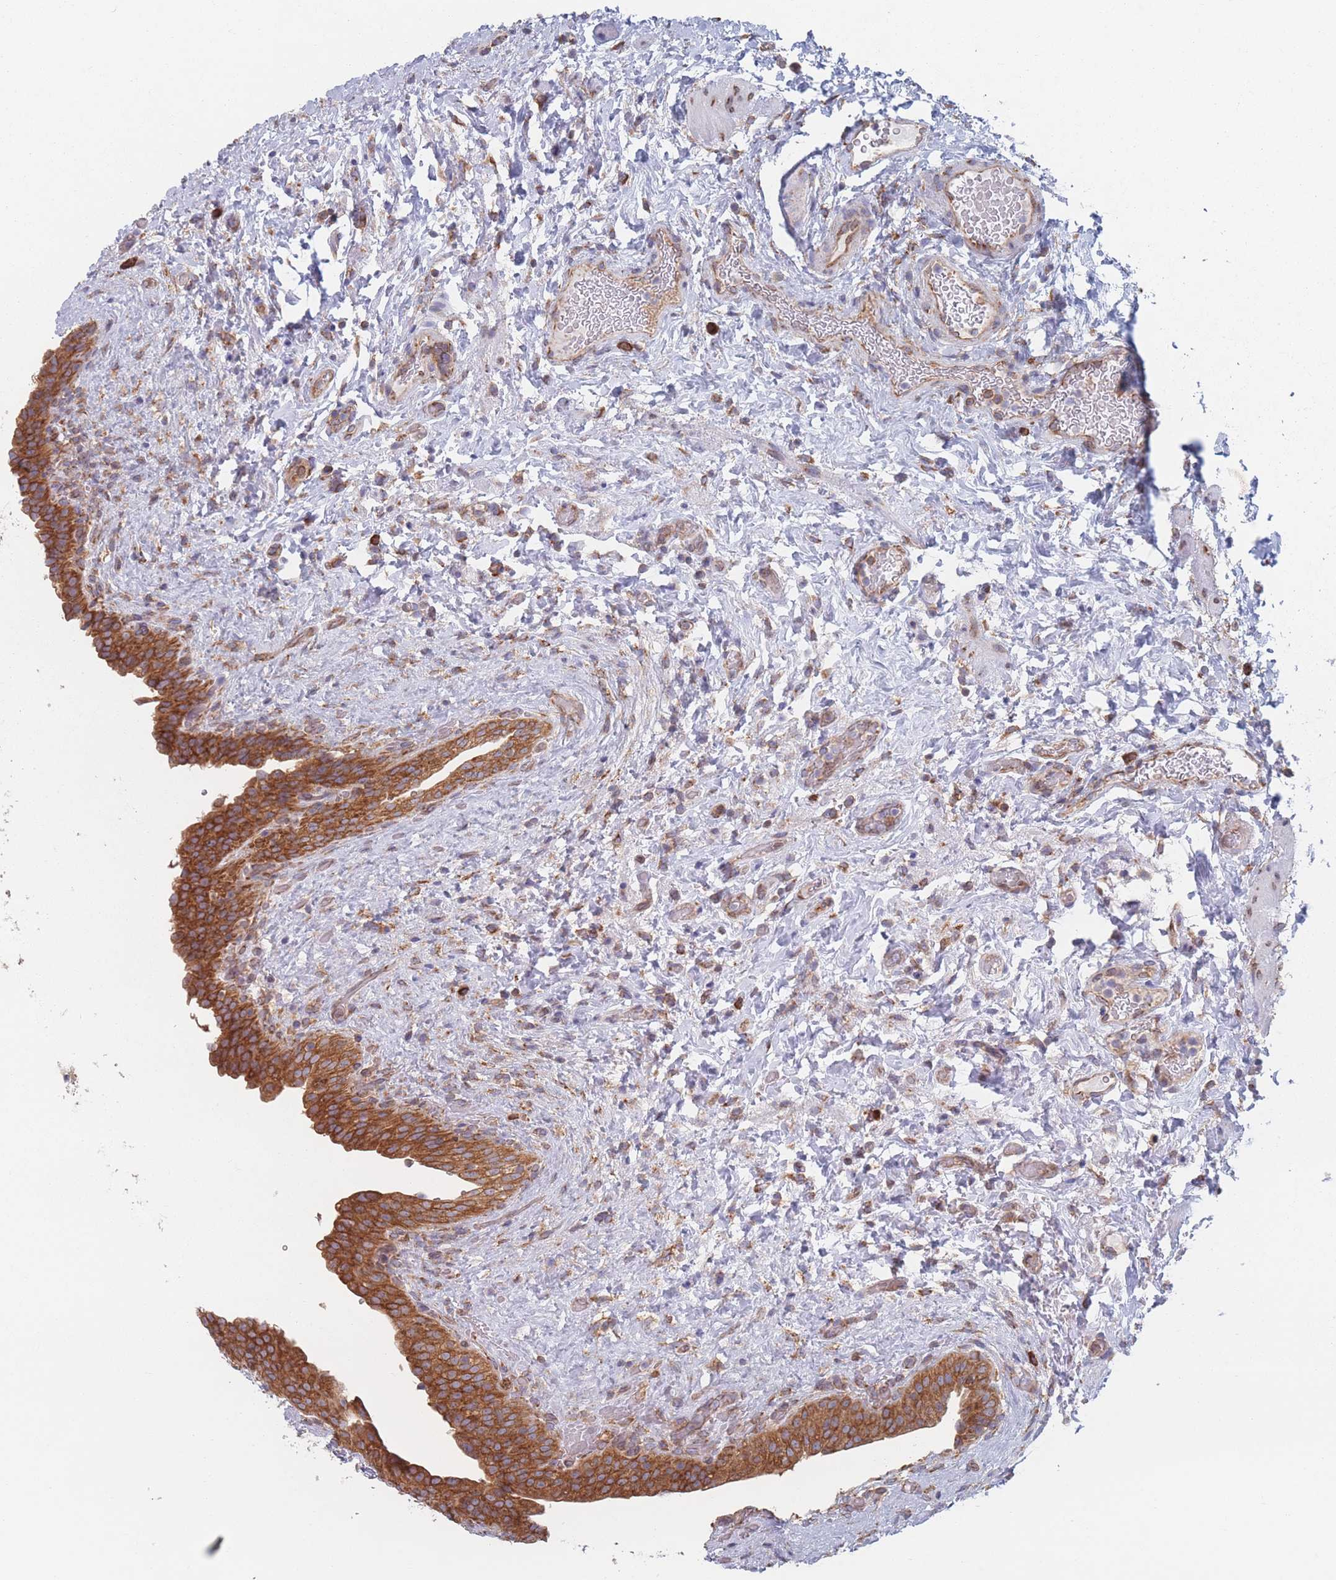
{"staining": {"intensity": "strong", "quantity": ">75%", "location": "cytoplasmic/membranous"}, "tissue": "urinary bladder", "cell_type": "Urothelial cells", "image_type": "normal", "snomed": [{"axis": "morphology", "description": "Normal tissue, NOS"}, {"axis": "topography", "description": "Urinary bladder"}], "caption": "The photomicrograph shows a brown stain indicating the presence of a protein in the cytoplasmic/membranous of urothelial cells in urinary bladder. The staining was performed using DAB to visualize the protein expression in brown, while the nuclei were stained in blue with hematoxylin (Magnification: 20x).", "gene": "EEF1B2", "patient": {"sex": "male", "age": 69}}